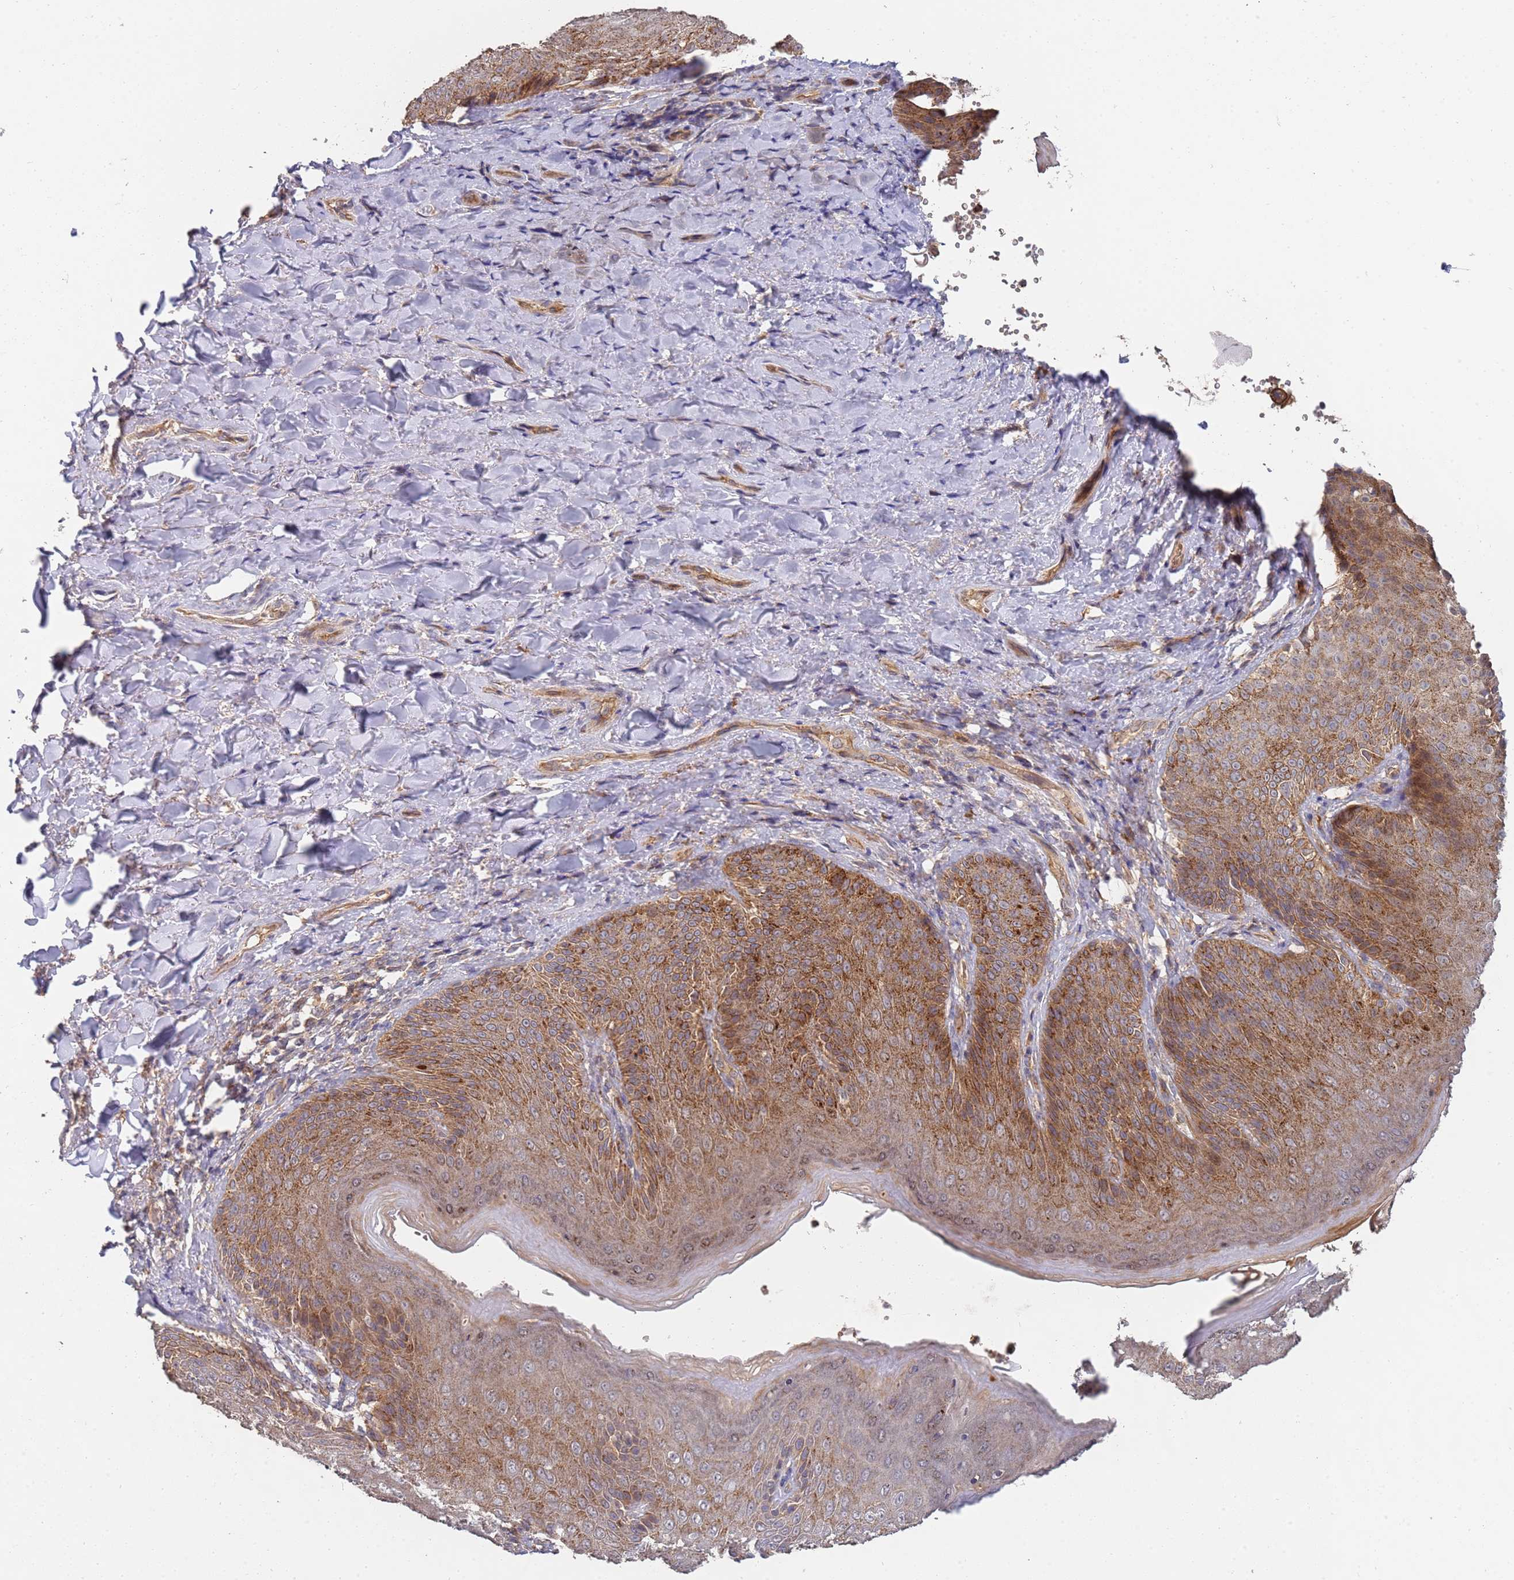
{"staining": {"intensity": "moderate", "quantity": ">75%", "location": "cytoplasmic/membranous"}, "tissue": "skin", "cell_type": "Epidermal cells", "image_type": "normal", "snomed": [{"axis": "morphology", "description": "Normal tissue, NOS"}, {"axis": "topography", "description": "Anal"}], "caption": "Protein staining by immunohistochemistry (IHC) reveals moderate cytoplasmic/membranous expression in about >75% of epidermal cells in normal skin. Using DAB (brown) and hematoxylin (blue) stains, captured at high magnification using brightfield microscopy.", "gene": "ABCB6", "patient": {"sex": "female", "age": 89}}